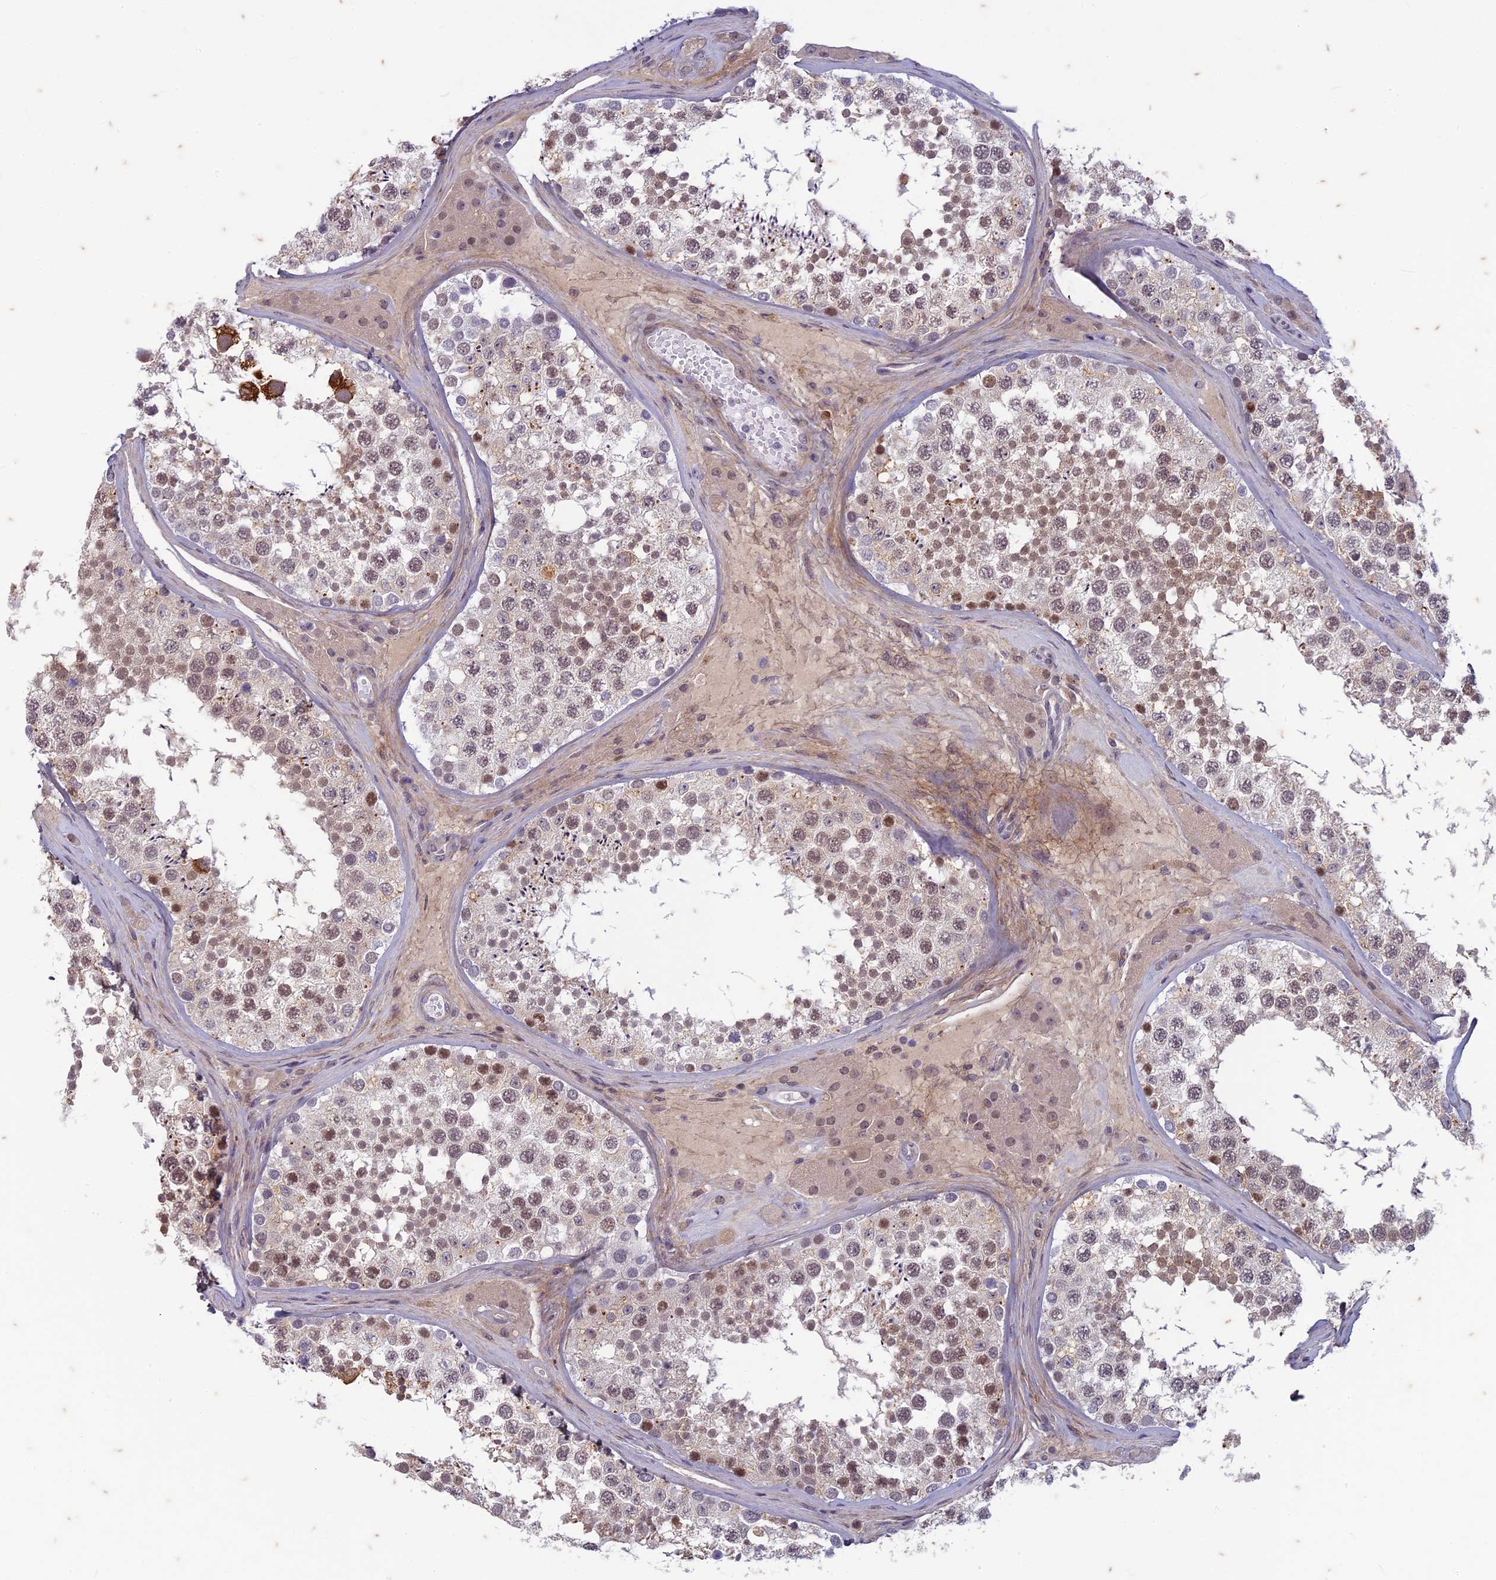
{"staining": {"intensity": "moderate", "quantity": "25%-75%", "location": "nuclear"}, "tissue": "testis", "cell_type": "Cells in seminiferous ducts", "image_type": "normal", "snomed": [{"axis": "morphology", "description": "Normal tissue, NOS"}, {"axis": "topography", "description": "Testis"}], "caption": "Immunohistochemistry of benign testis exhibits medium levels of moderate nuclear staining in approximately 25%-75% of cells in seminiferous ducts.", "gene": "PABPN1L", "patient": {"sex": "male", "age": 46}}